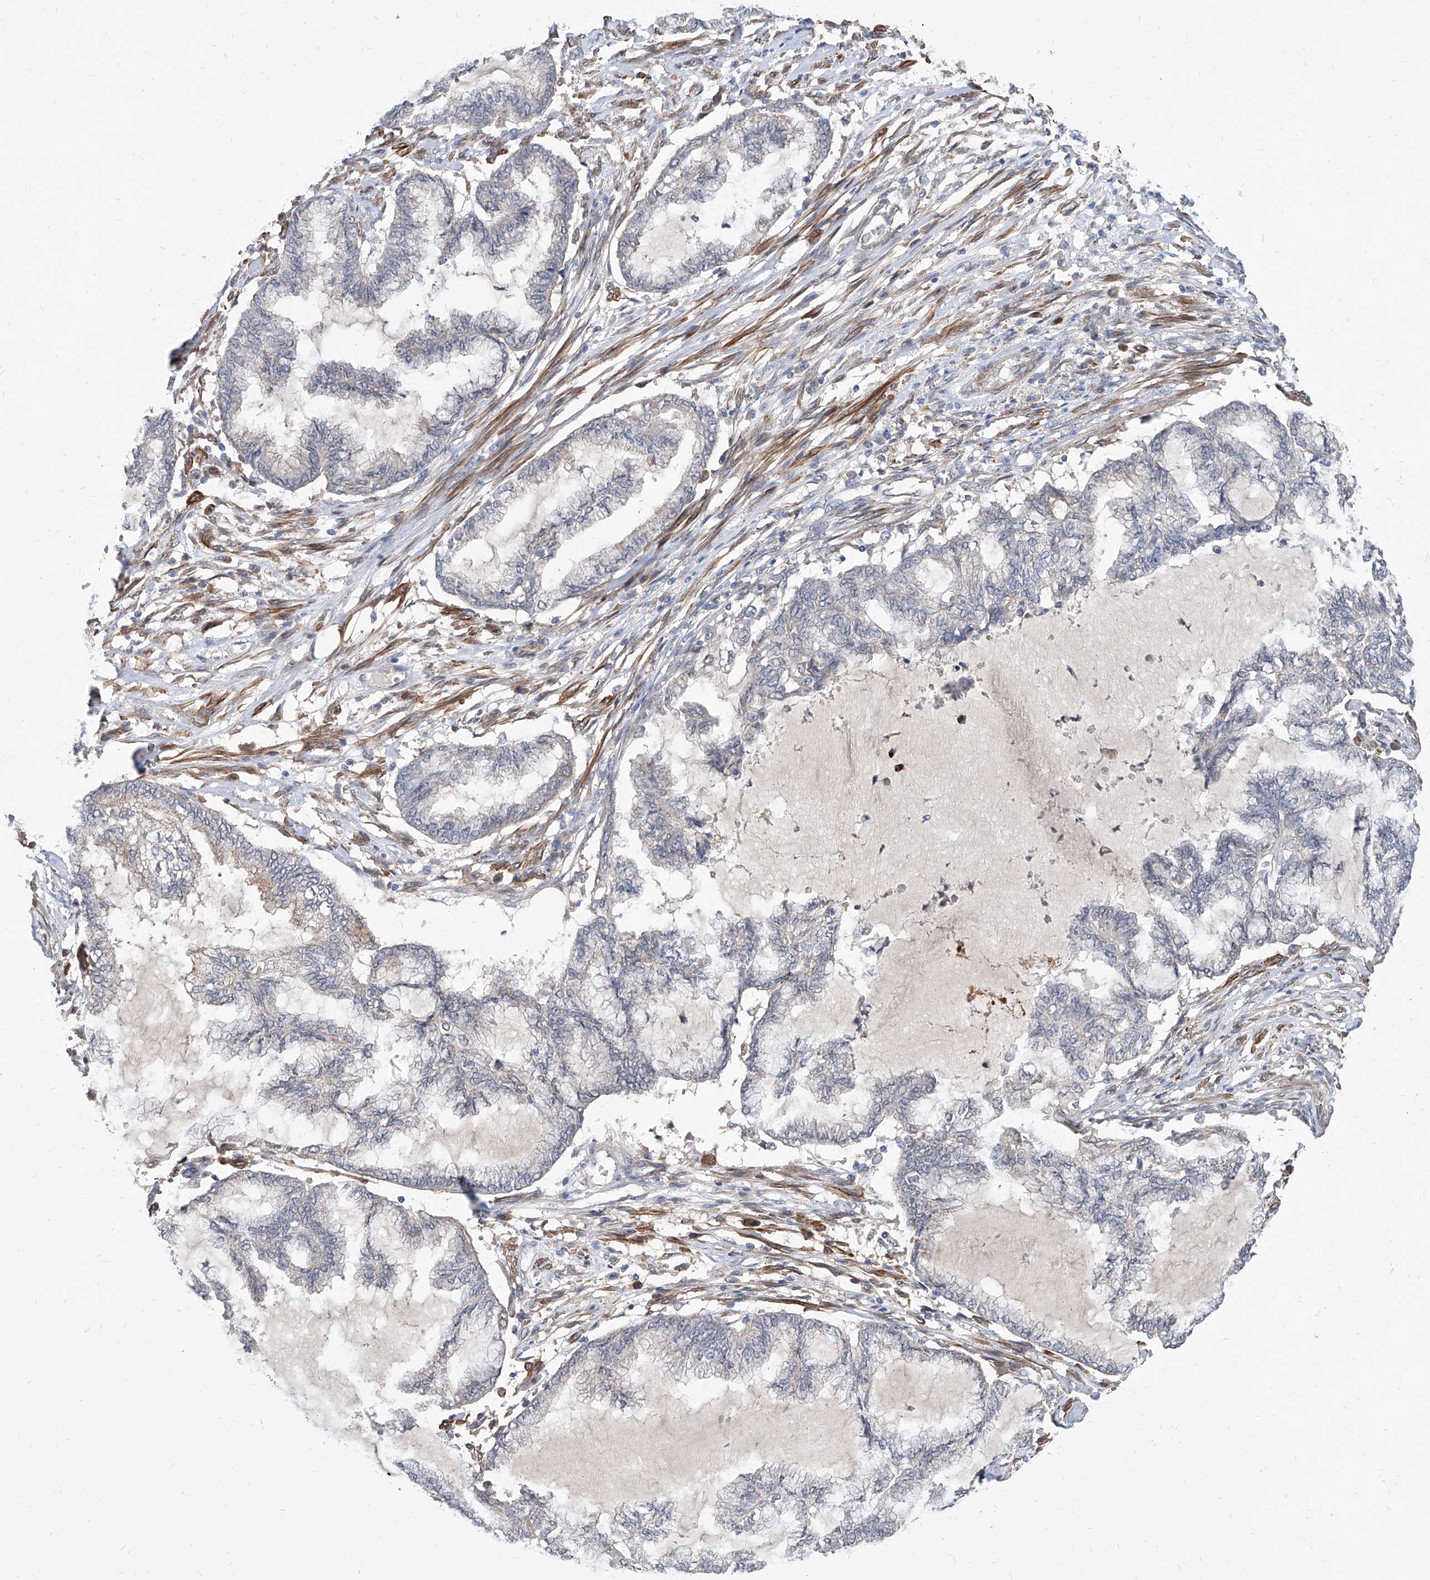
{"staining": {"intensity": "negative", "quantity": "none", "location": "none"}, "tissue": "endometrial cancer", "cell_type": "Tumor cells", "image_type": "cancer", "snomed": [{"axis": "morphology", "description": "Adenocarcinoma, NOS"}, {"axis": "topography", "description": "Endometrium"}], "caption": "Immunohistochemistry (IHC) of human adenocarcinoma (endometrial) displays no staining in tumor cells. (Immunohistochemistry (IHC), brightfield microscopy, high magnification).", "gene": "MAGEE2", "patient": {"sex": "female", "age": 86}}